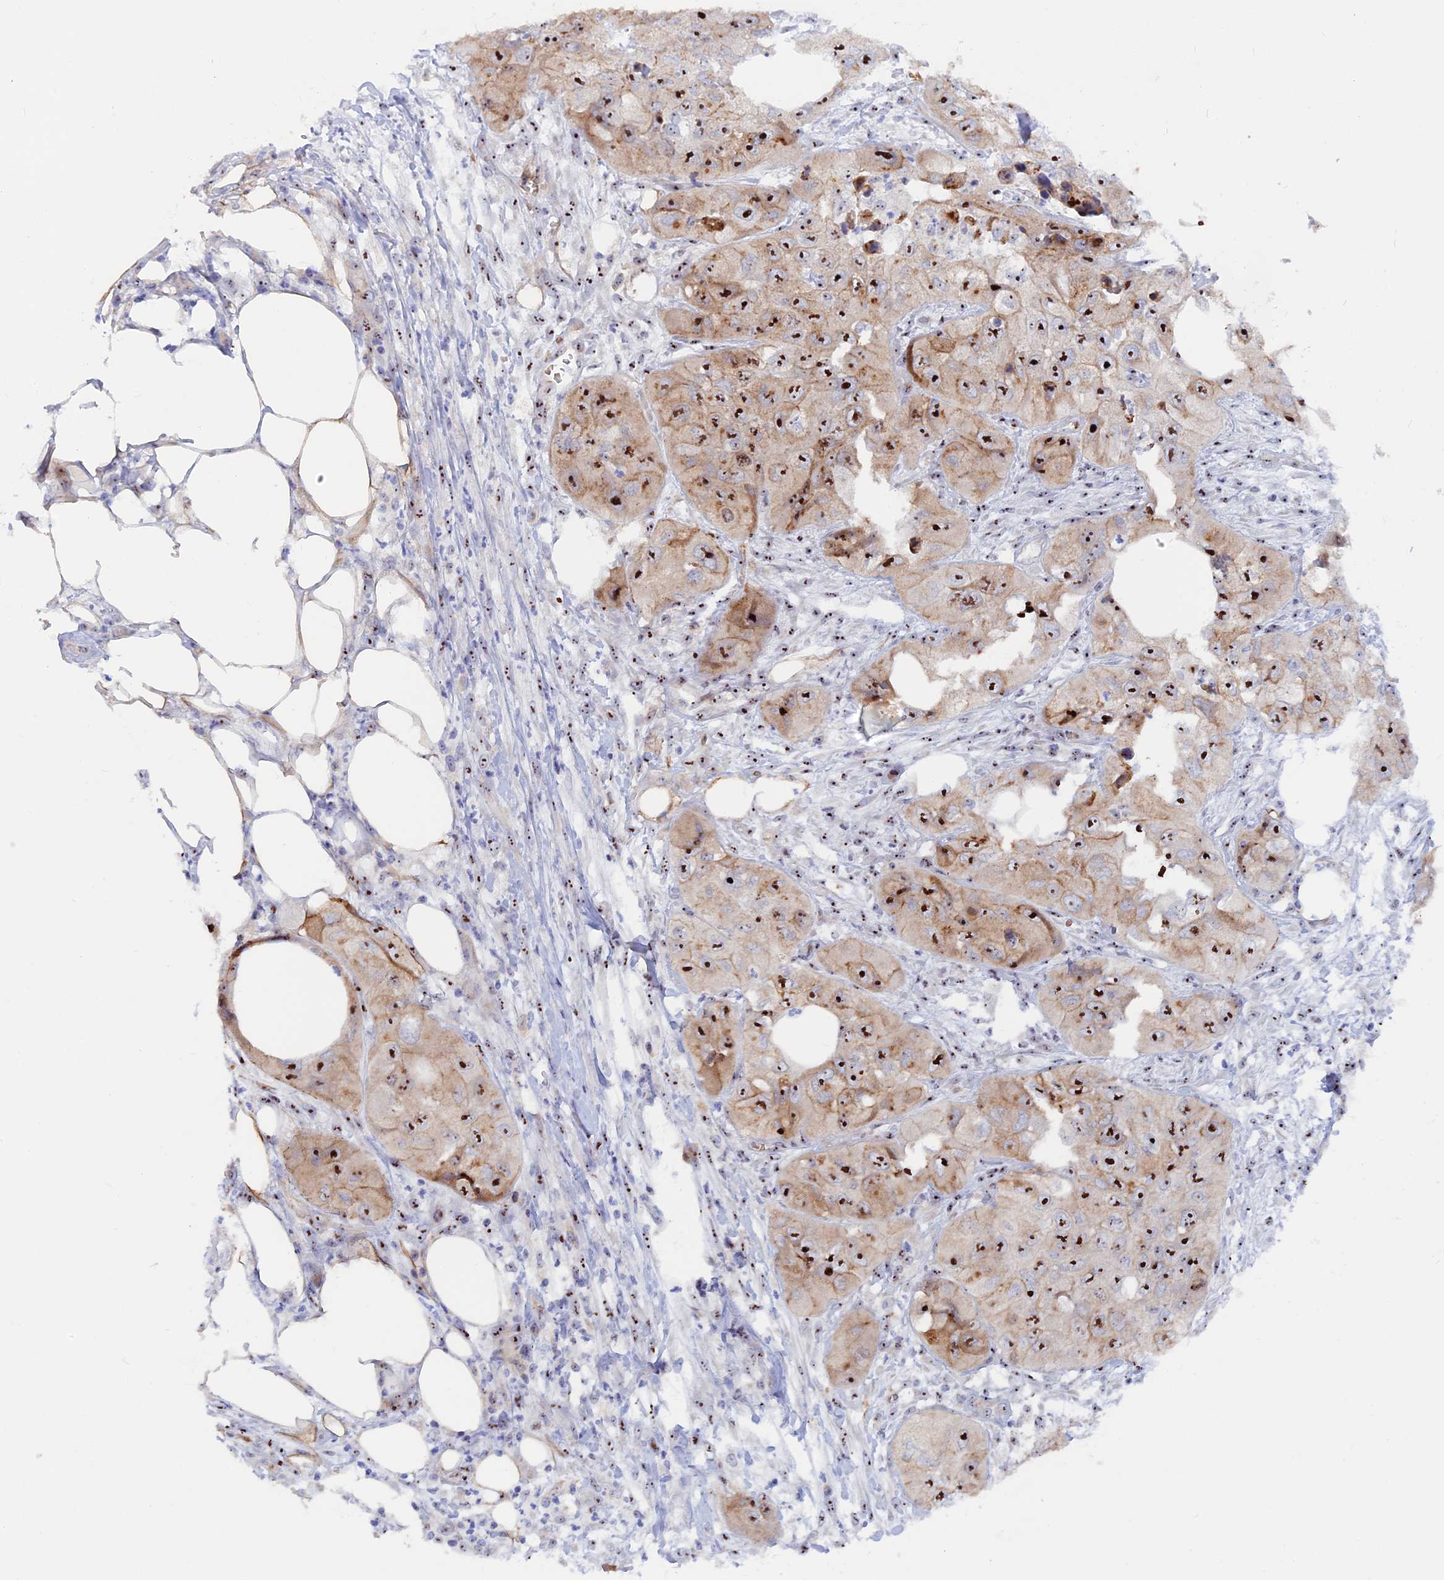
{"staining": {"intensity": "strong", "quantity": ">75%", "location": "nuclear"}, "tissue": "skin cancer", "cell_type": "Tumor cells", "image_type": "cancer", "snomed": [{"axis": "morphology", "description": "Squamous cell carcinoma, NOS"}, {"axis": "topography", "description": "Skin"}, {"axis": "topography", "description": "Subcutis"}], "caption": "Protein staining of skin cancer tissue exhibits strong nuclear positivity in approximately >75% of tumor cells.", "gene": "DBNDD1", "patient": {"sex": "male", "age": 73}}